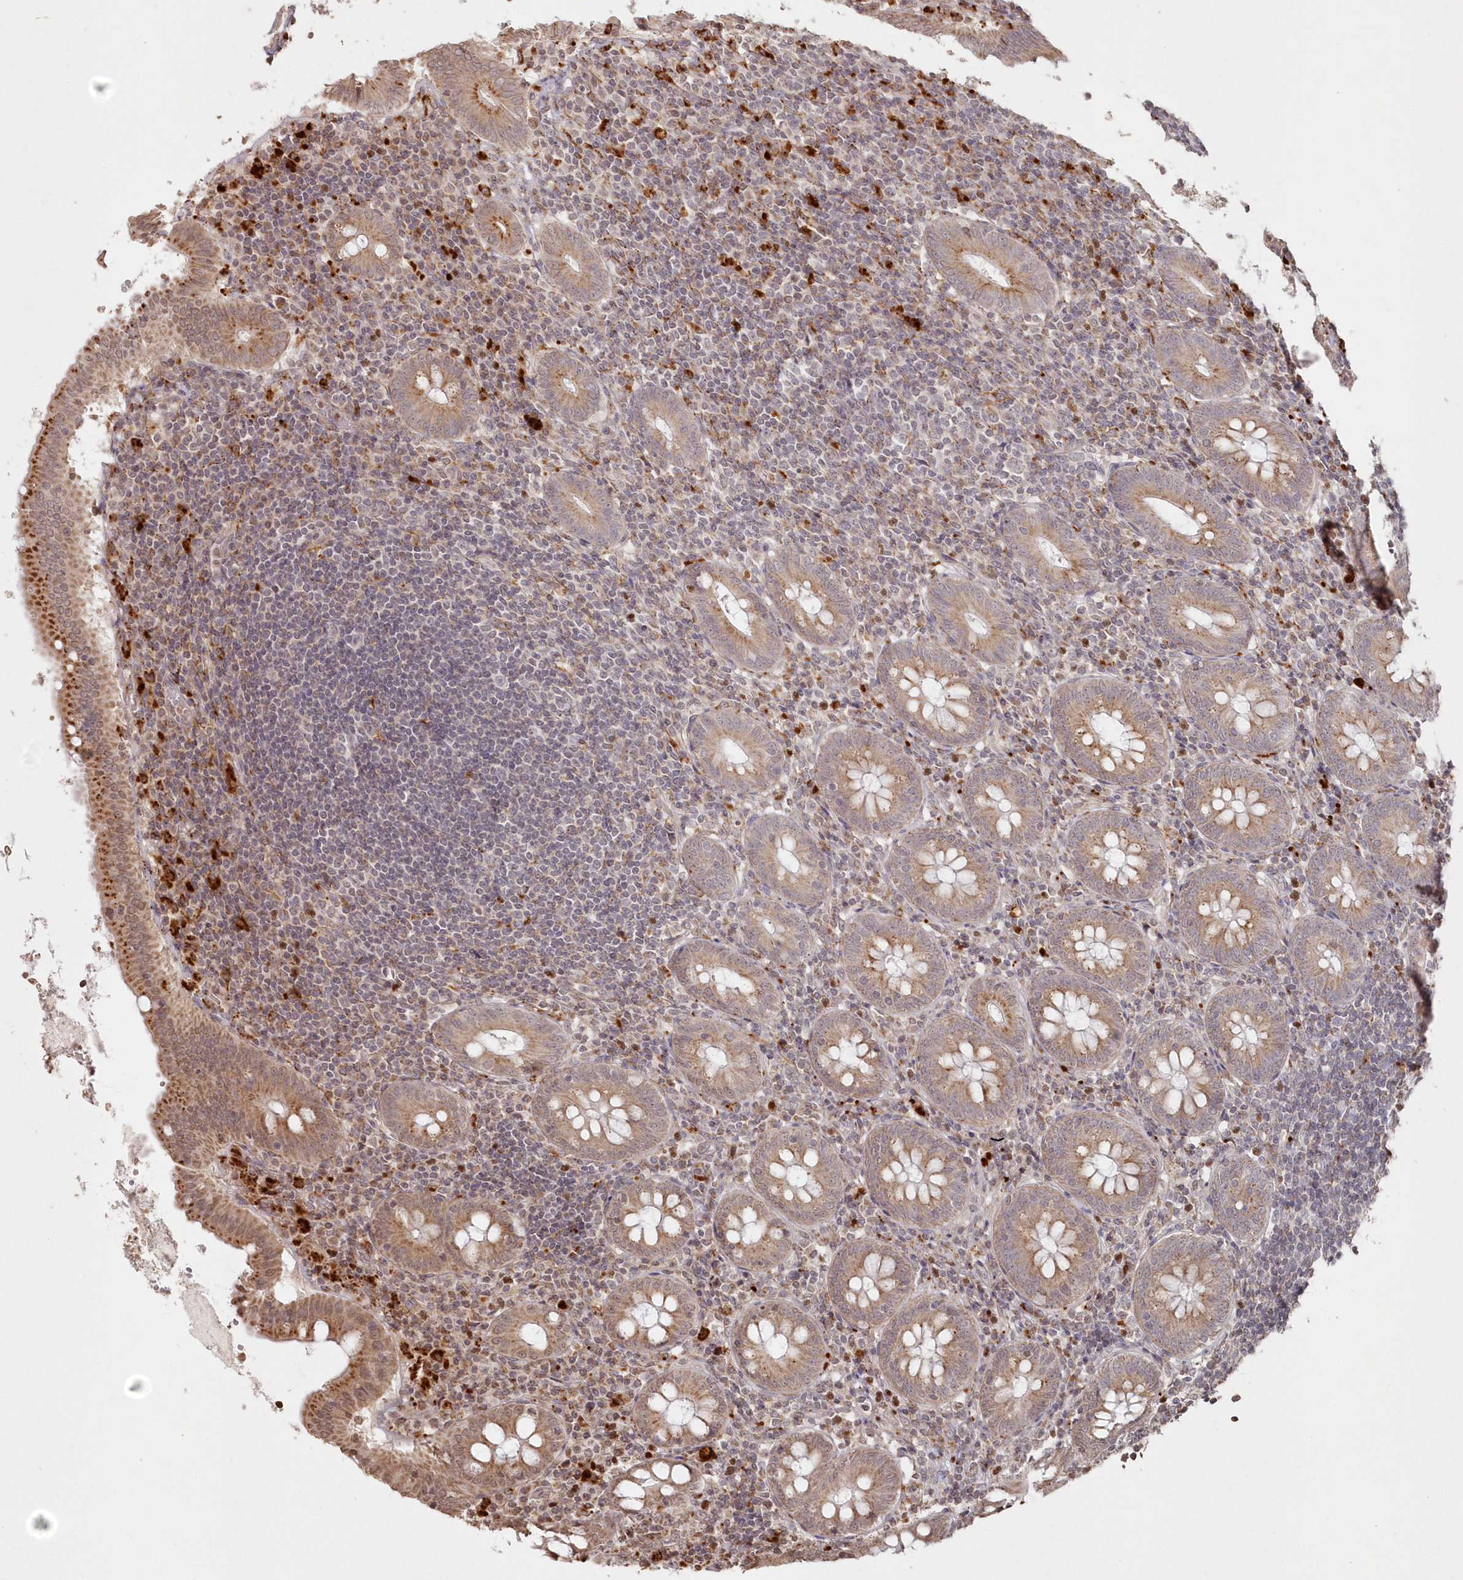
{"staining": {"intensity": "moderate", "quantity": ">75%", "location": "cytoplasmic/membranous"}, "tissue": "appendix", "cell_type": "Glandular cells", "image_type": "normal", "snomed": [{"axis": "morphology", "description": "Normal tissue, NOS"}, {"axis": "topography", "description": "Appendix"}], "caption": "Moderate cytoplasmic/membranous staining is seen in about >75% of glandular cells in normal appendix.", "gene": "ARSB", "patient": {"sex": "female", "age": 54}}